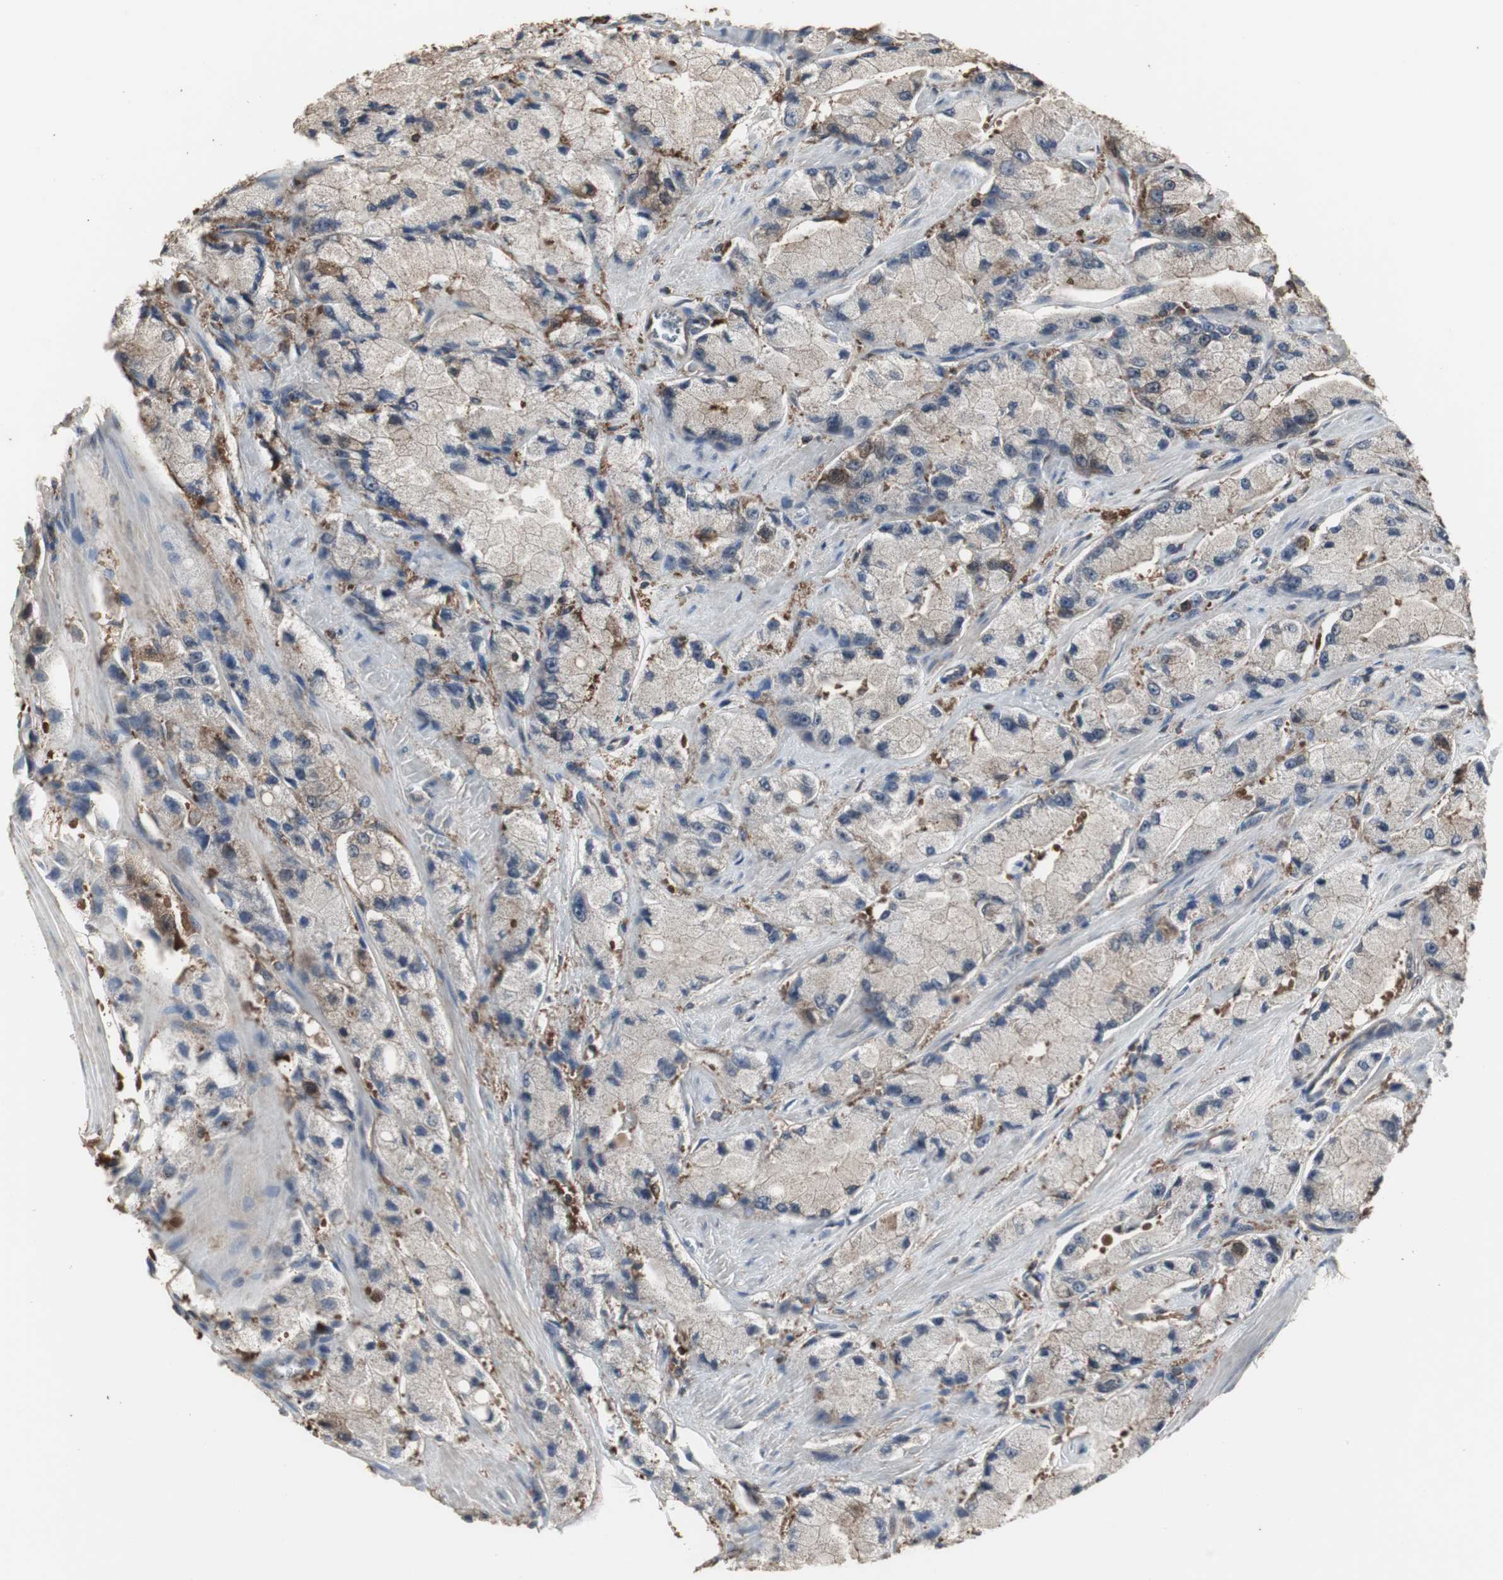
{"staining": {"intensity": "moderate", "quantity": "25%-75%", "location": "cytoplasmic/membranous"}, "tissue": "prostate cancer", "cell_type": "Tumor cells", "image_type": "cancer", "snomed": [{"axis": "morphology", "description": "Adenocarcinoma, High grade"}, {"axis": "topography", "description": "Prostate"}], "caption": "Immunohistochemical staining of human prostate cancer shows medium levels of moderate cytoplasmic/membranous protein positivity in approximately 25%-75% of tumor cells.", "gene": "HPRT1", "patient": {"sex": "male", "age": 58}}